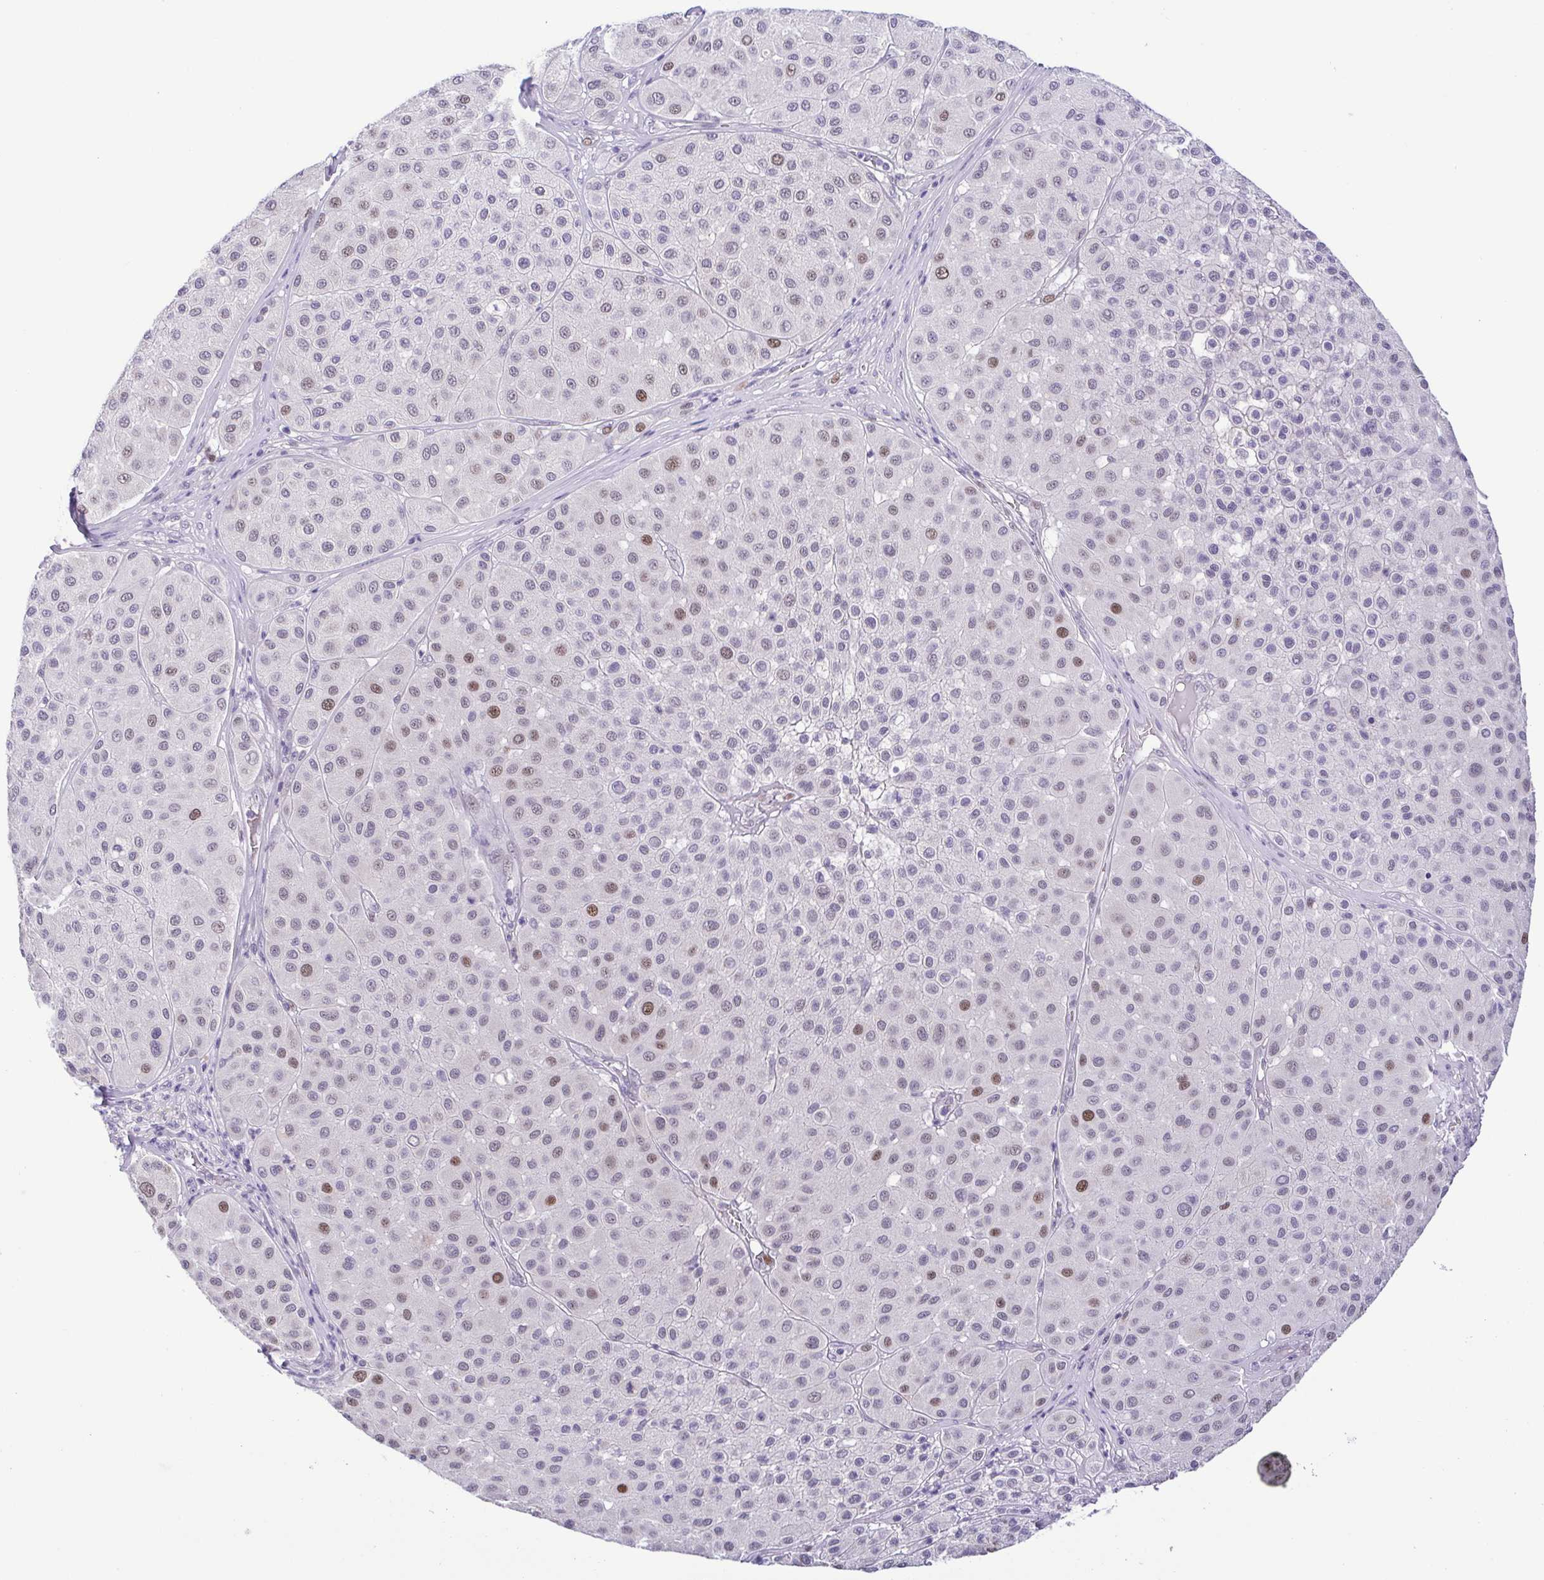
{"staining": {"intensity": "weak", "quantity": "<25%", "location": "nuclear"}, "tissue": "melanoma", "cell_type": "Tumor cells", "image_type": "cancer", "snomed": [{"axis": "morphology", "description": "Malignant melanoma, Metastatic site"}, {"axis": "topography", "description": "Smooth muscle"}], "caption": "DAB (3,3'-diaminobenzidine) immunohistochemical staining of human malignant melanoma (metastatic site) reveals no significant positivity in tumor cells.", "gene": "TIPIN", "patient": {"sex": "male", "age": 41}}